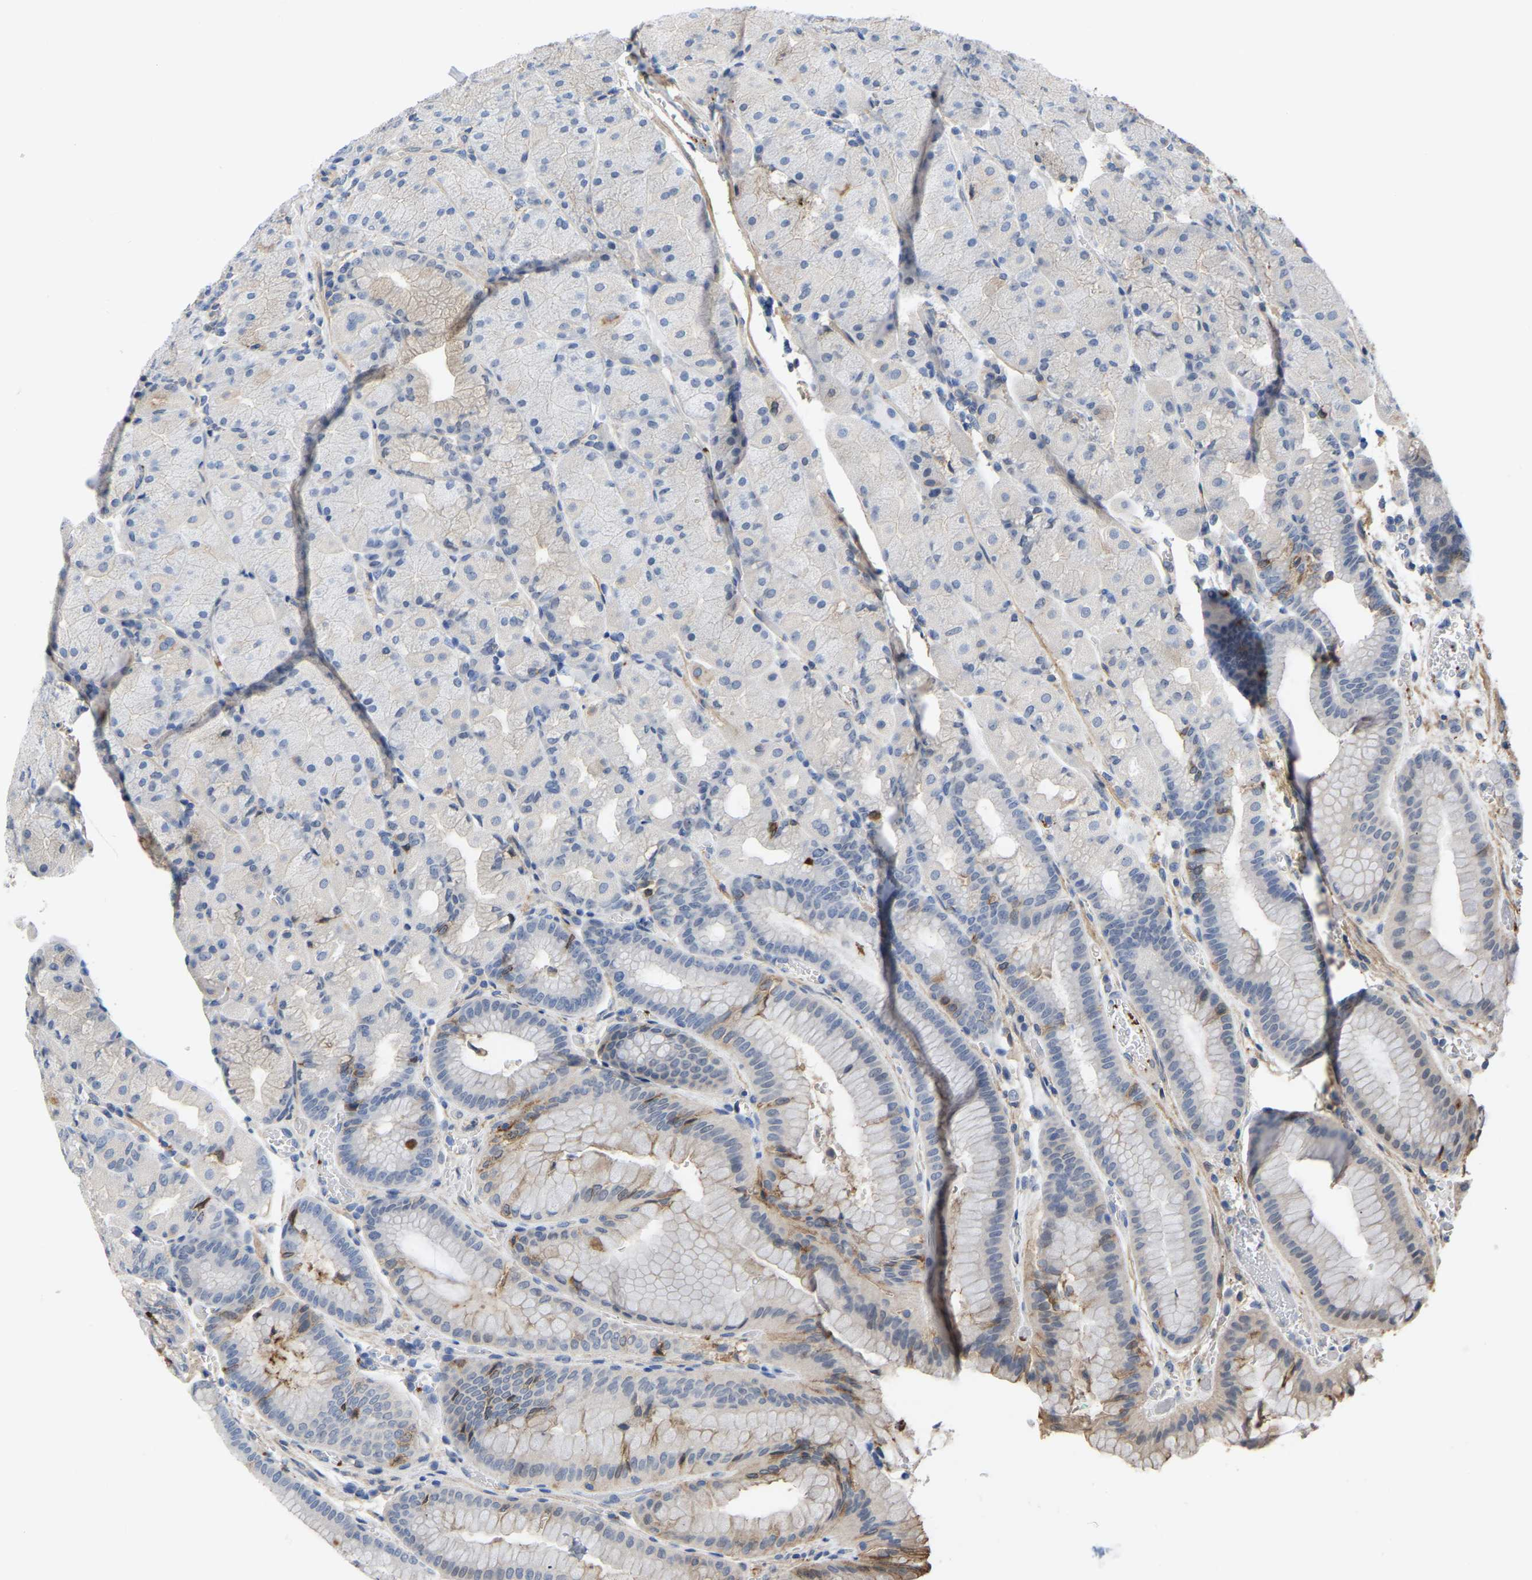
{"staining": {"intensity": "moderate", "quantity": "<25%", "location": "cytoplasmic/membranous"}, "tissue": "stomach", "cell_type": "Glandular cells", "image_type": "normal", "snomed": [{"axis": "morphology", "description": "Normal tissue, NOS"}, {"axis": "morphology", "description": "Carcinoid, malignant, NOS"}, {"axis": "topography", "description": "Stomach, upper"}], "caption": "Immunohistochemistry (IHC) histopathology image of unremarkable stomach: human stomach stained using immunohistochemistry reveals low levels of moderate protein expression localized specifically in the cytoplasmic/membranous of glandular cells, appearing as a cytoplasmic/membranous brown color.", "gene": "ZNF449", "patient": {"sex": "male", "age": 39}}